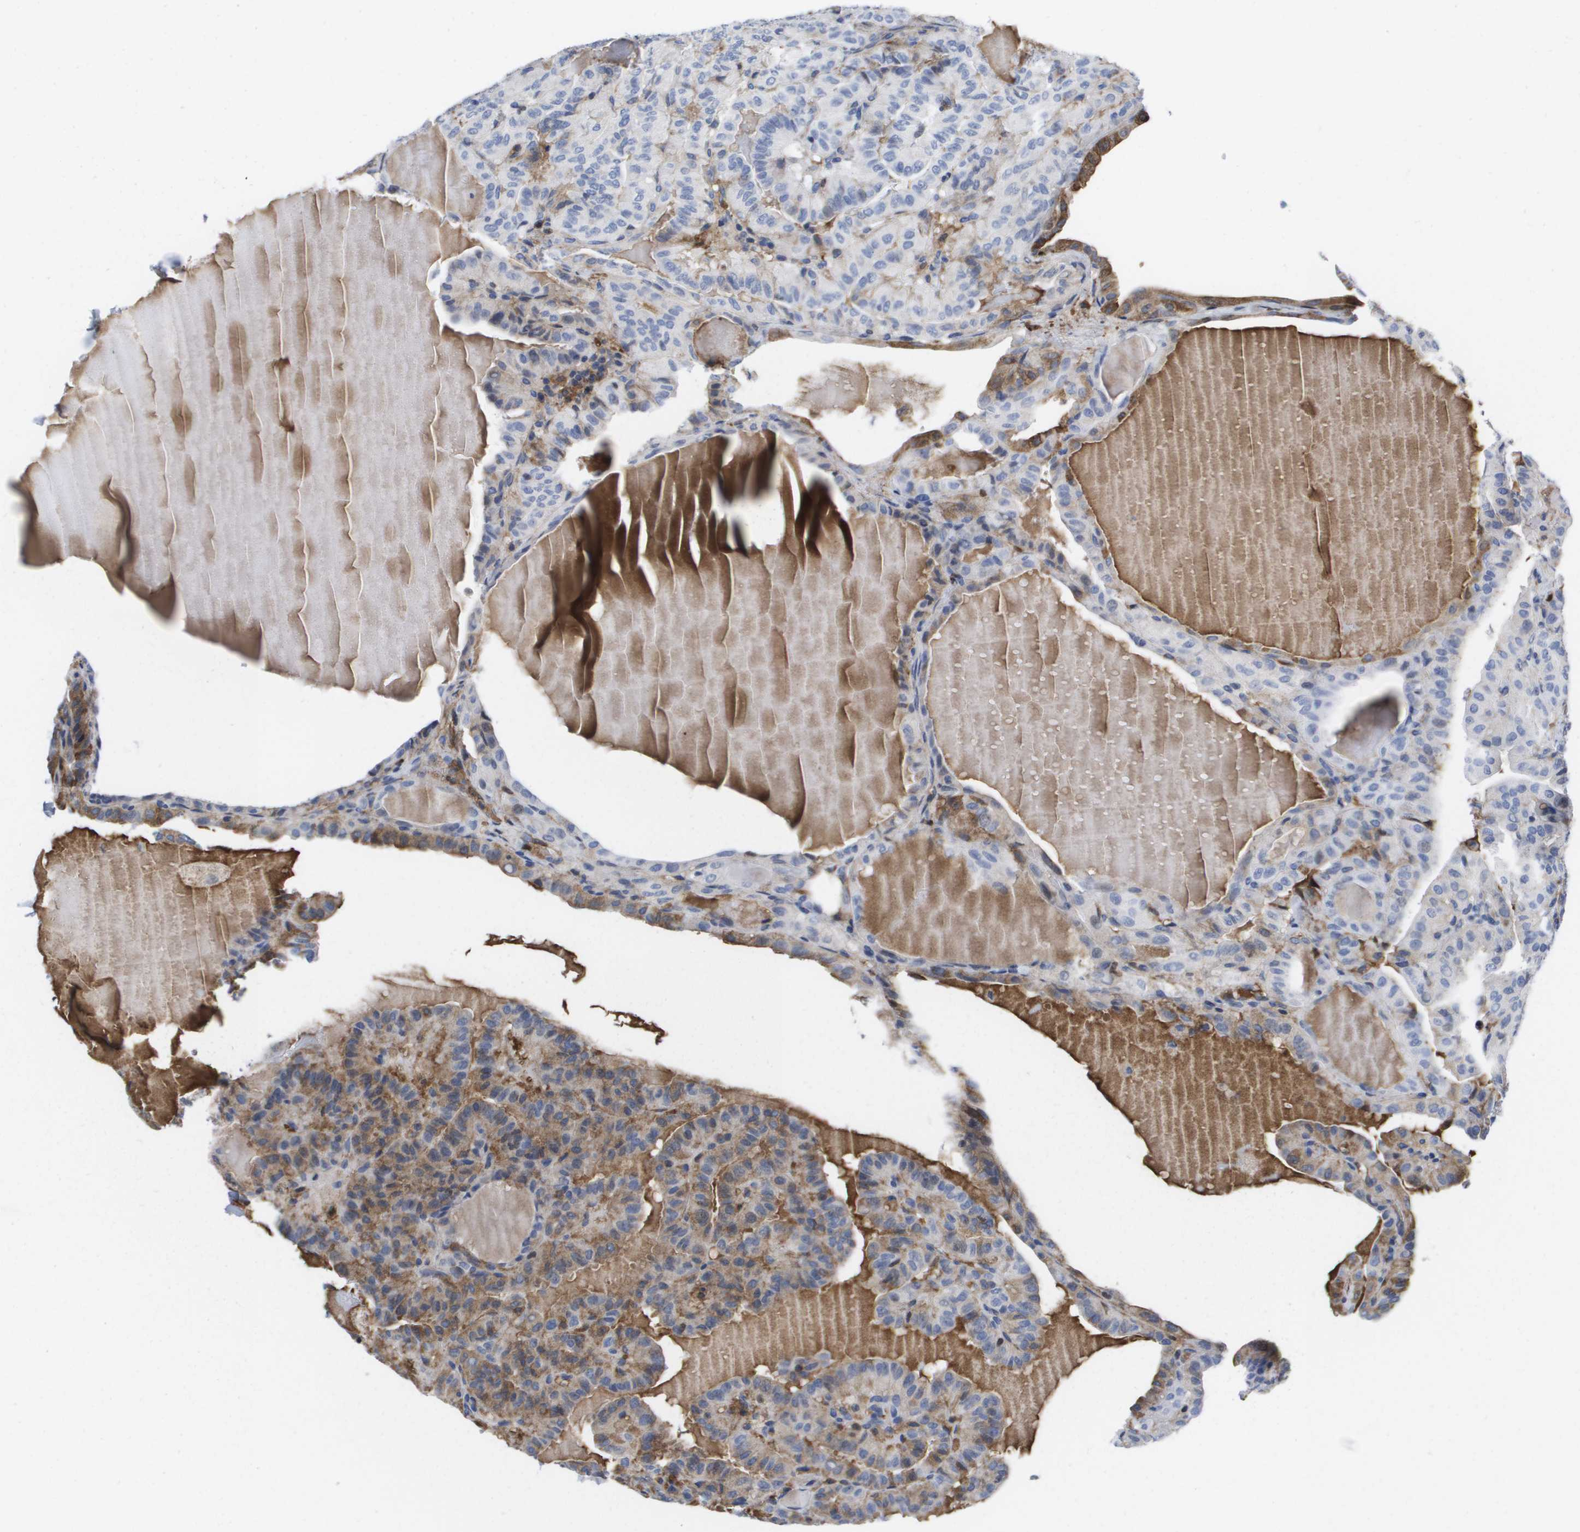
{"staining": {"intensity": "moderate", "quantity": "<25%", "location": "cytoplasmic/membranous"}, "tissue": "thyroid cancer", "cell_type": "Tumor cells", "image_type": "cancer", "snomed": [{"axis": "morphology", "description": "Papillary adenocarcinoma, NOS"}, {"axis": "topography", "description": "Thyroid gland"}], "caption": "A brown stain shows moderate cytoplasmic/membranous staining of a protein in human thyroid papillary adenocarcinoma tumor cells.", "gene": "SERPINC1", "patient": {"sex": "male", "age": 77}}